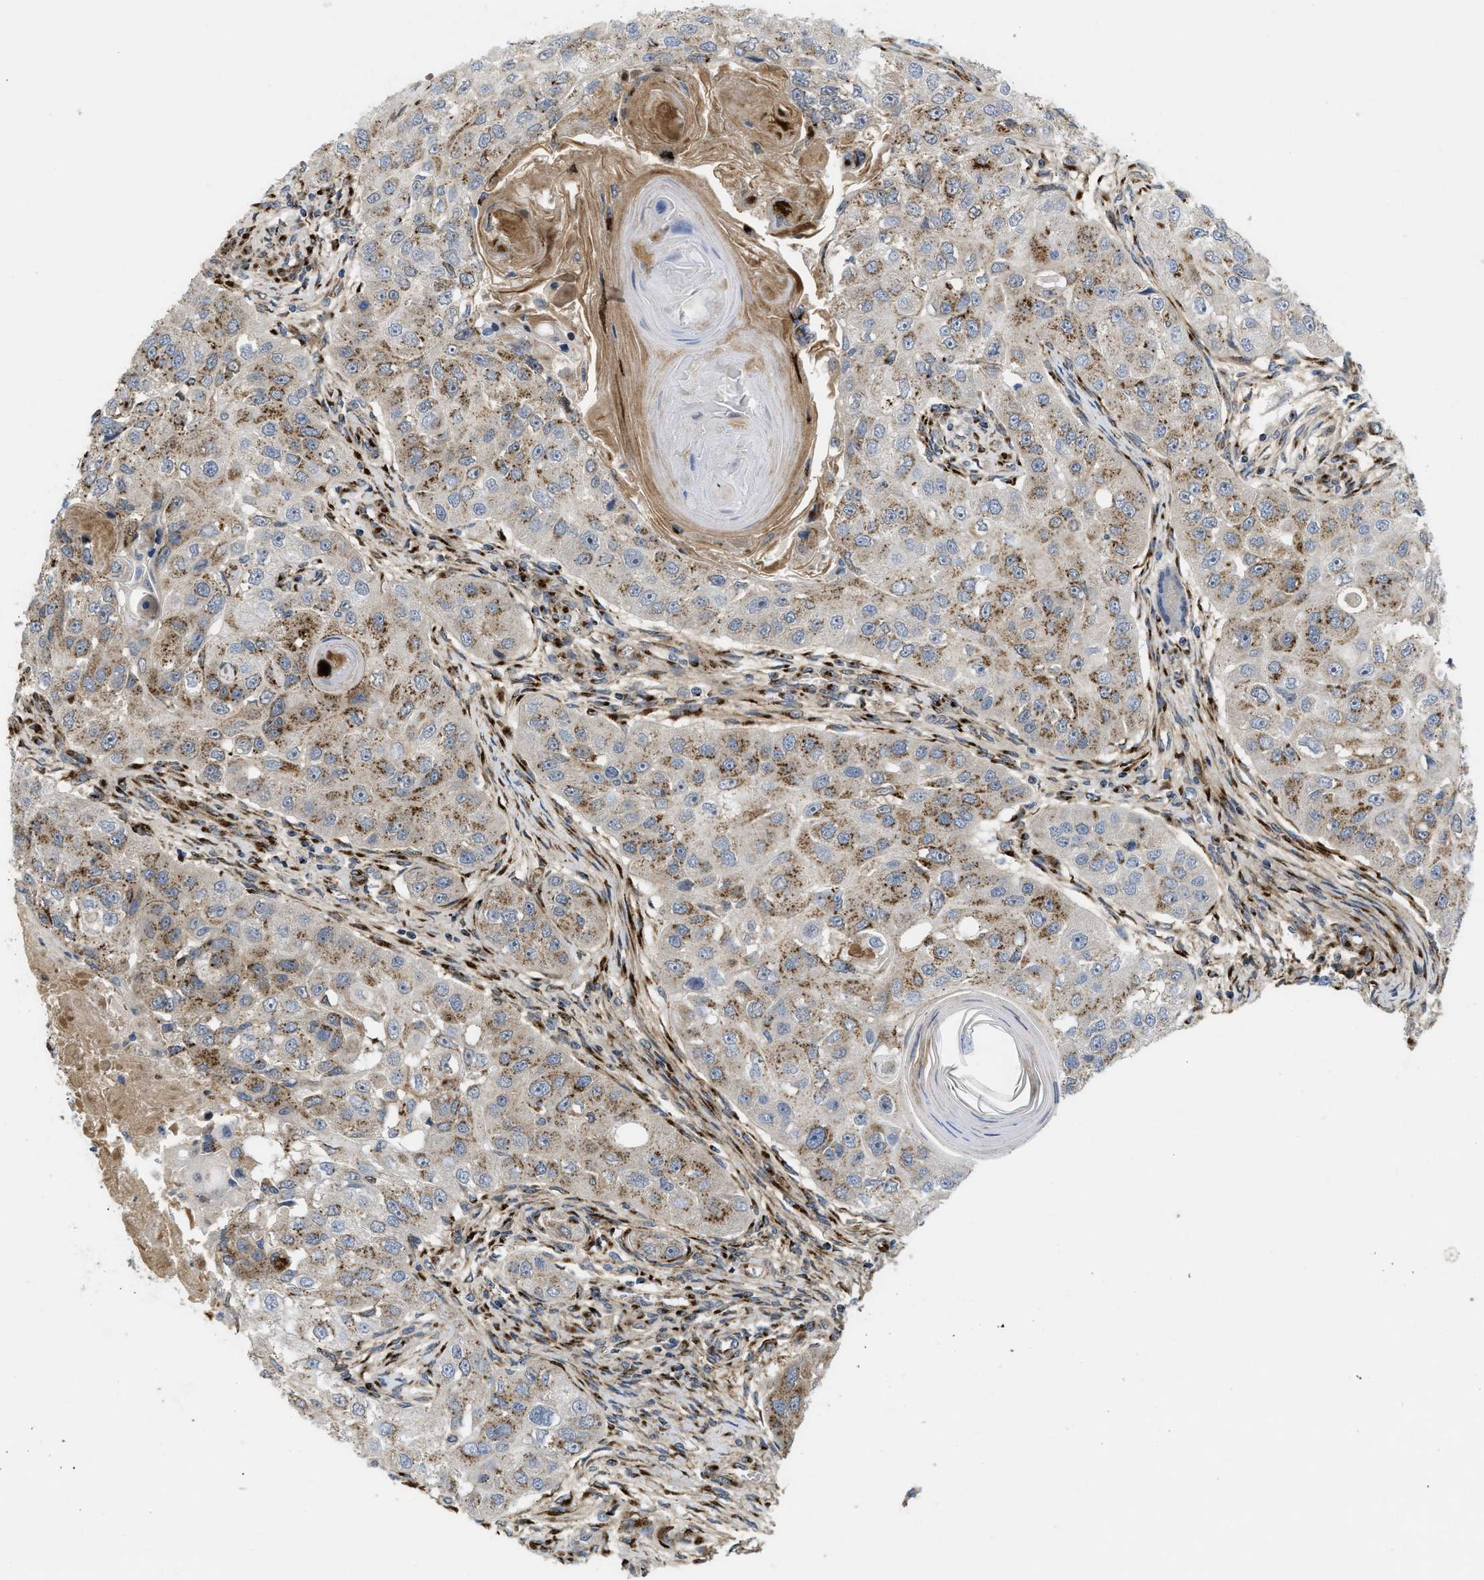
{"staining": {"intensity": "moderate", "quantity": "25%-75%", "location": "cytoplasmic/membranous"}, "tissue": "head and neck cancer", "cell_type": "Tumor cells", "image_type": "cancer", "snomed": [{"axis": "morphology", "description": "Normal tissue, NOS"}, {"axis": "morphology", "description": "Squamous cell carcinoma, NOS"}, {"axis": "topography", "description": "Skeletal muscle"}, {"axis": "topography", "description": "Head-Neck"}], "caption": "Immunohistochemical staining of human squamous cell carcinoma (head and neck) exhibits medium levels of moderate cytoplasmic/membranous protein expression in about 25%-75% of tumor cells.", "gene": "ZNF70", "patient": {"sex": "male", "age": 51}}